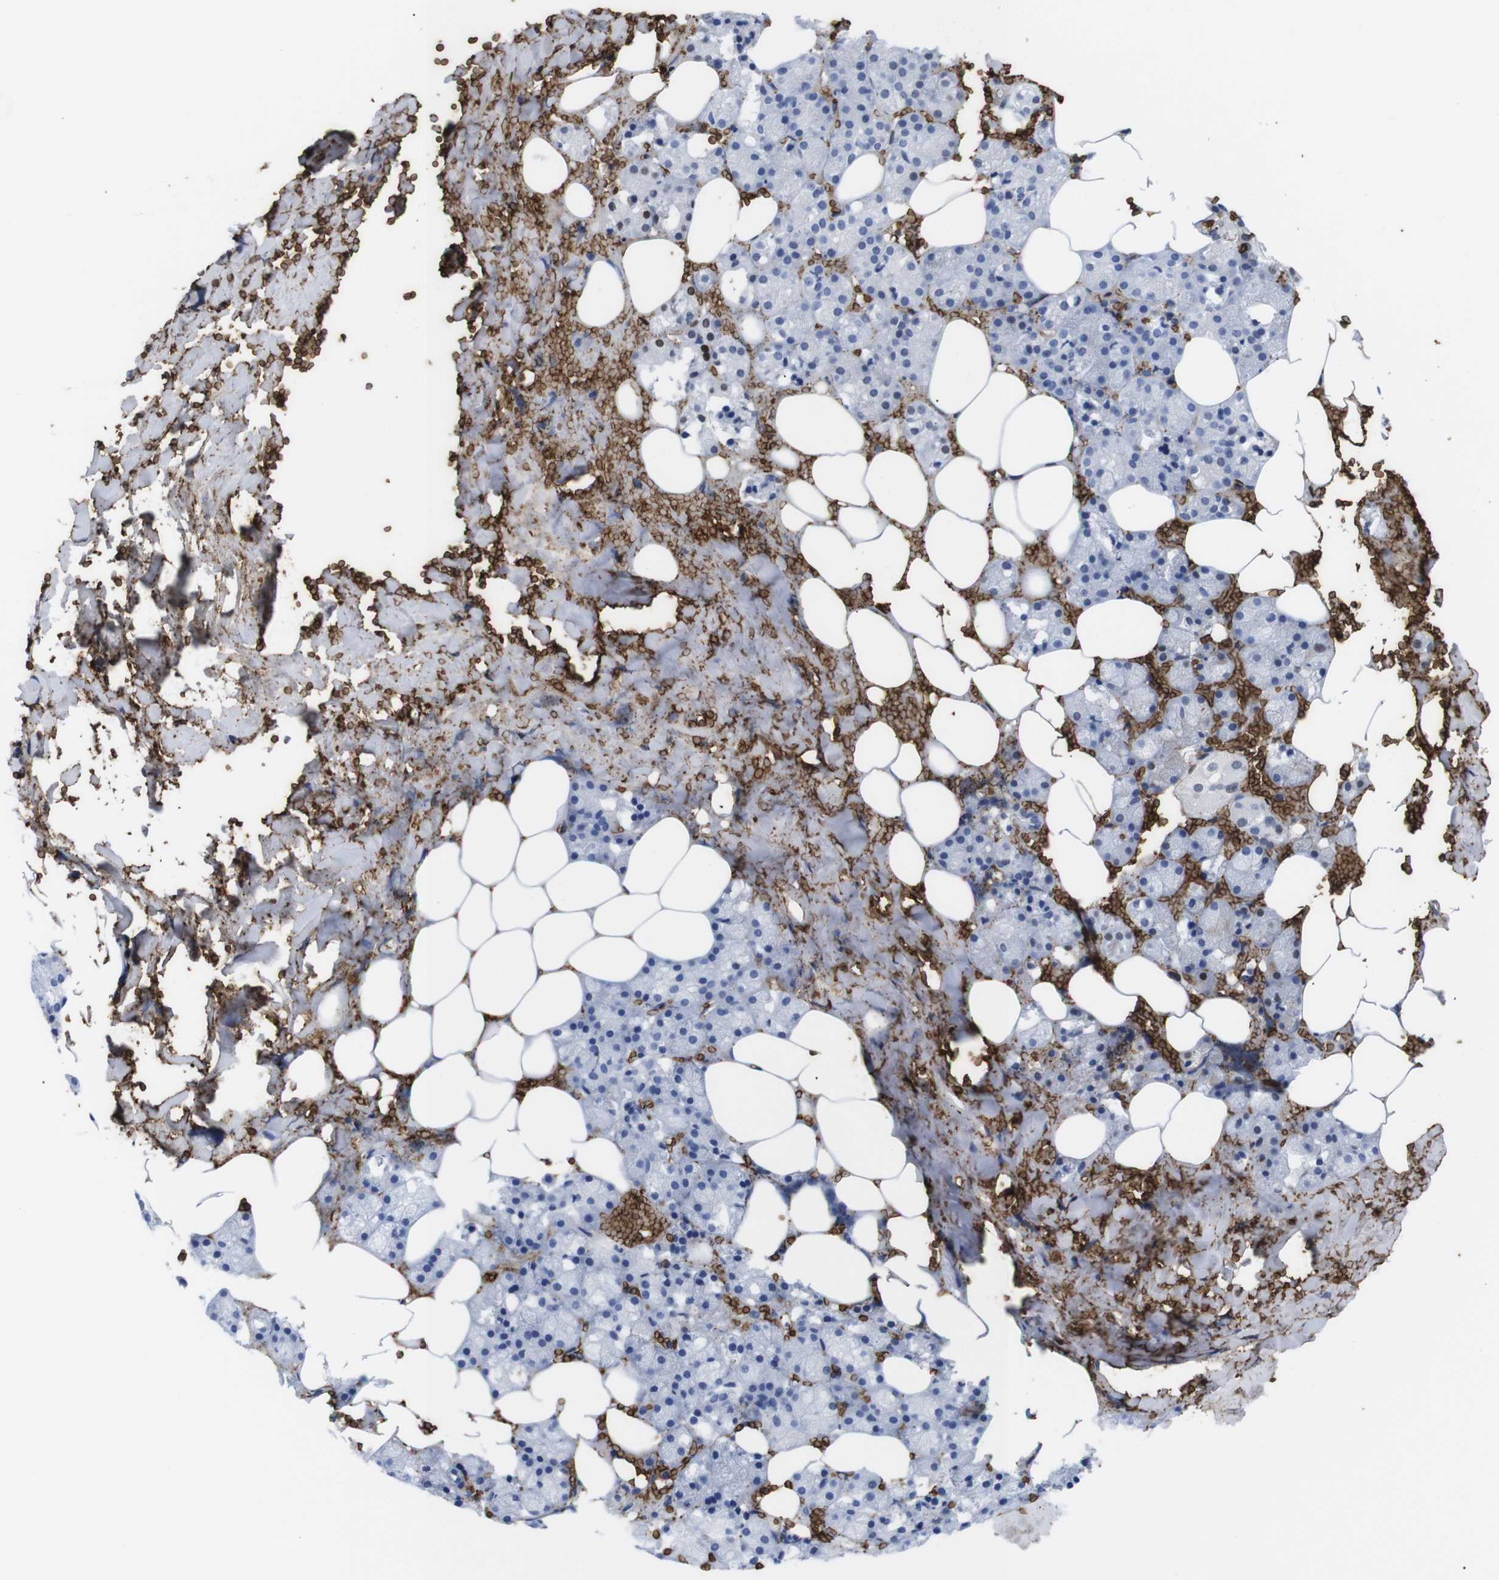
{"staining": {"intensity": "negative", "quantity": "none", "location": "none"}, "tissue": "salivary gland", "cell_type": "Glandular cells", "image_type": "normal", "snomed": [{"axis": "morphology", "description": "Normal tissue, NOS"}, {"axis": "topography", "description": "Salivary gland"}], "caption": "Salivary gland was stained to show a protein in brown. There is no significant positivity in glandular cells.", "gene": "S1PR2", "patient": {"sex": "male", "age": 62}}